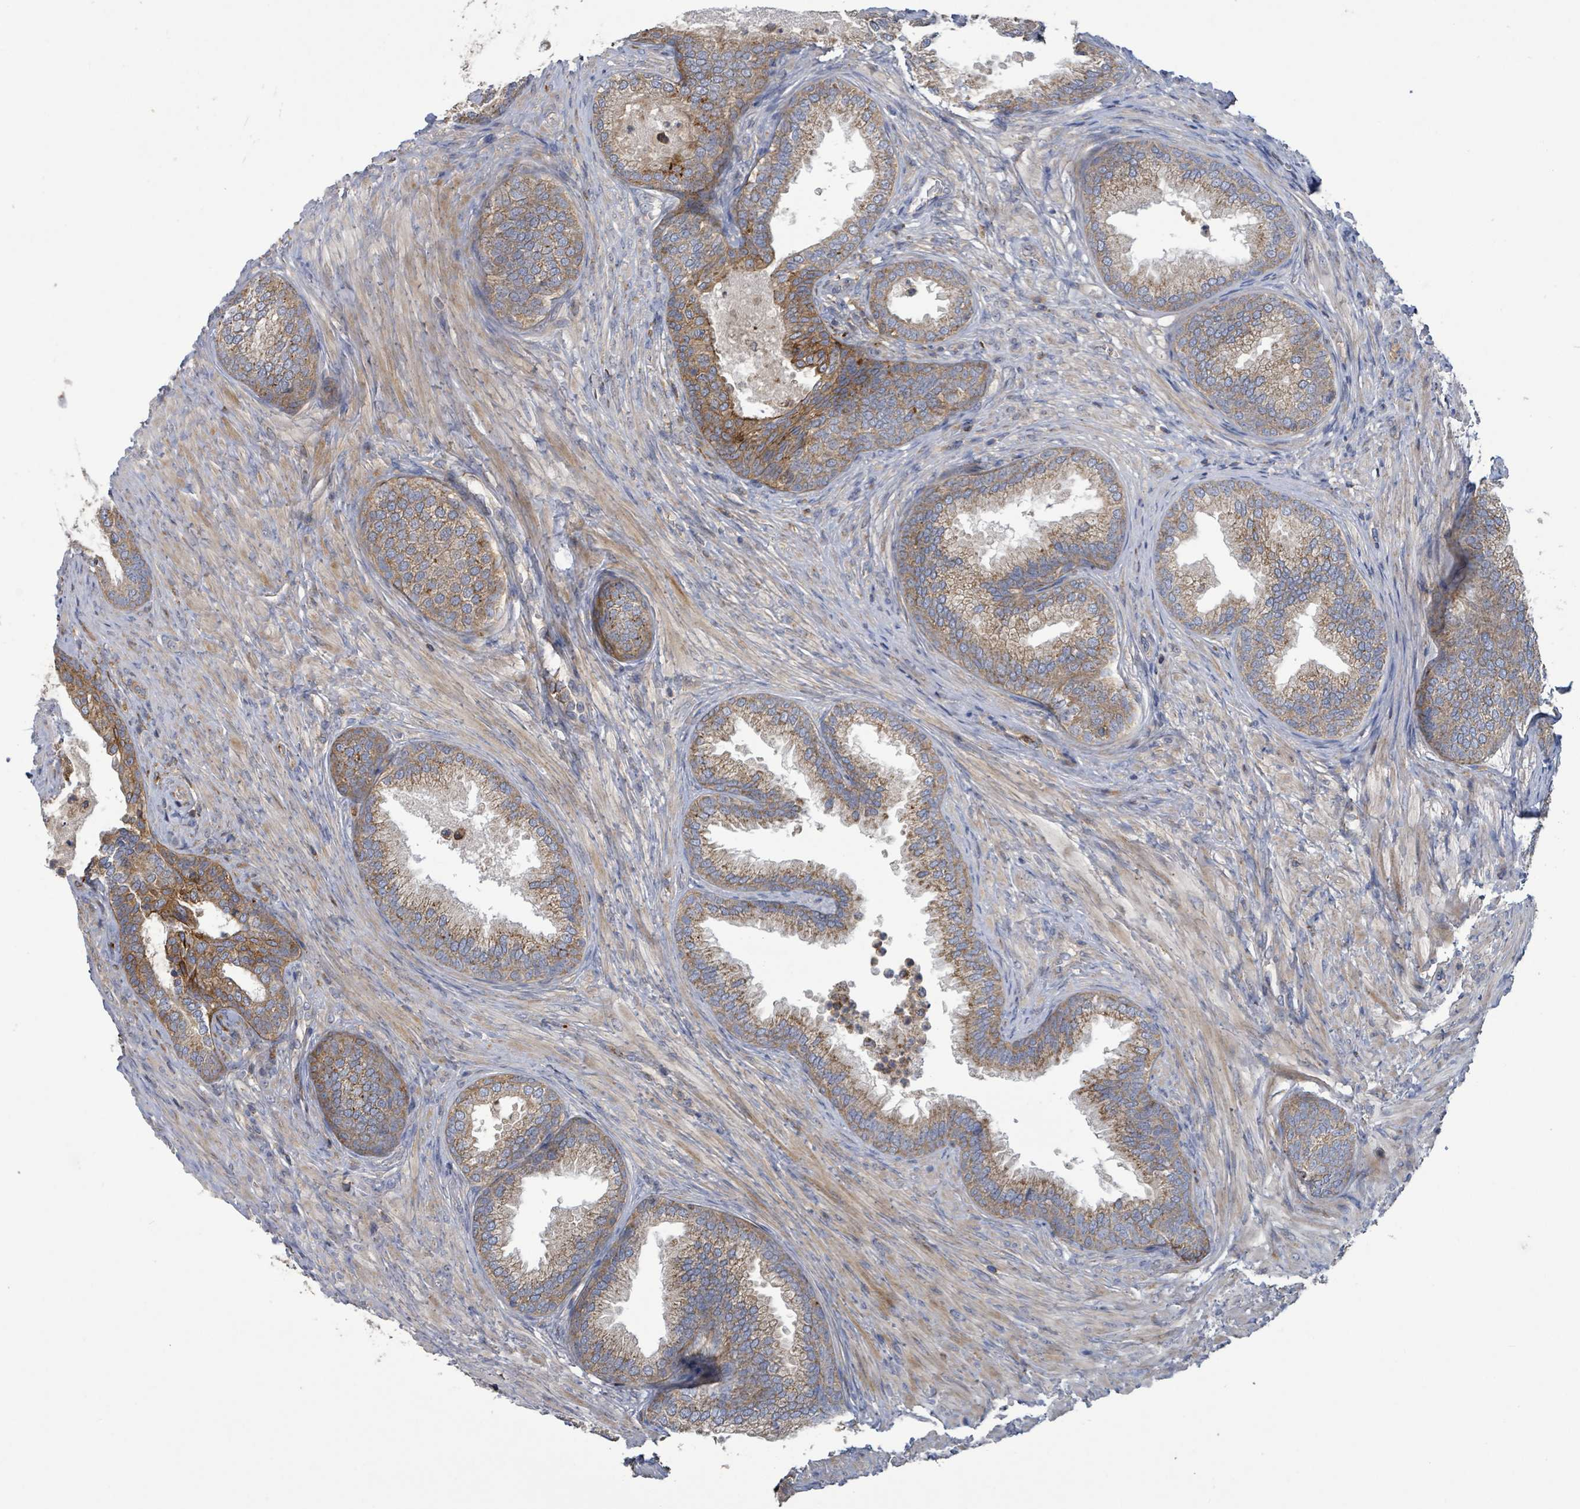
{"staining": {"intensity": "moderate", "quantity": "25%-75%", "location": "cytoplasmic/membranous"}, "tissue": "prostate", "cell_type": "Glandular cells", "image_type": "normal", "snomed": [{"axis": "morphology", "description": "Normal tissue, NOS"}, {"axis": "topography", "description": "Prostate"}], "caption": "Prostate stained with immunohistochemistry (IHC) displays moderate cytoplasmic/membranous expression in about 25%-75% of glandular cells.", "gene": "PLAAT1", "patient": {"sex": "male", "age": 76}}